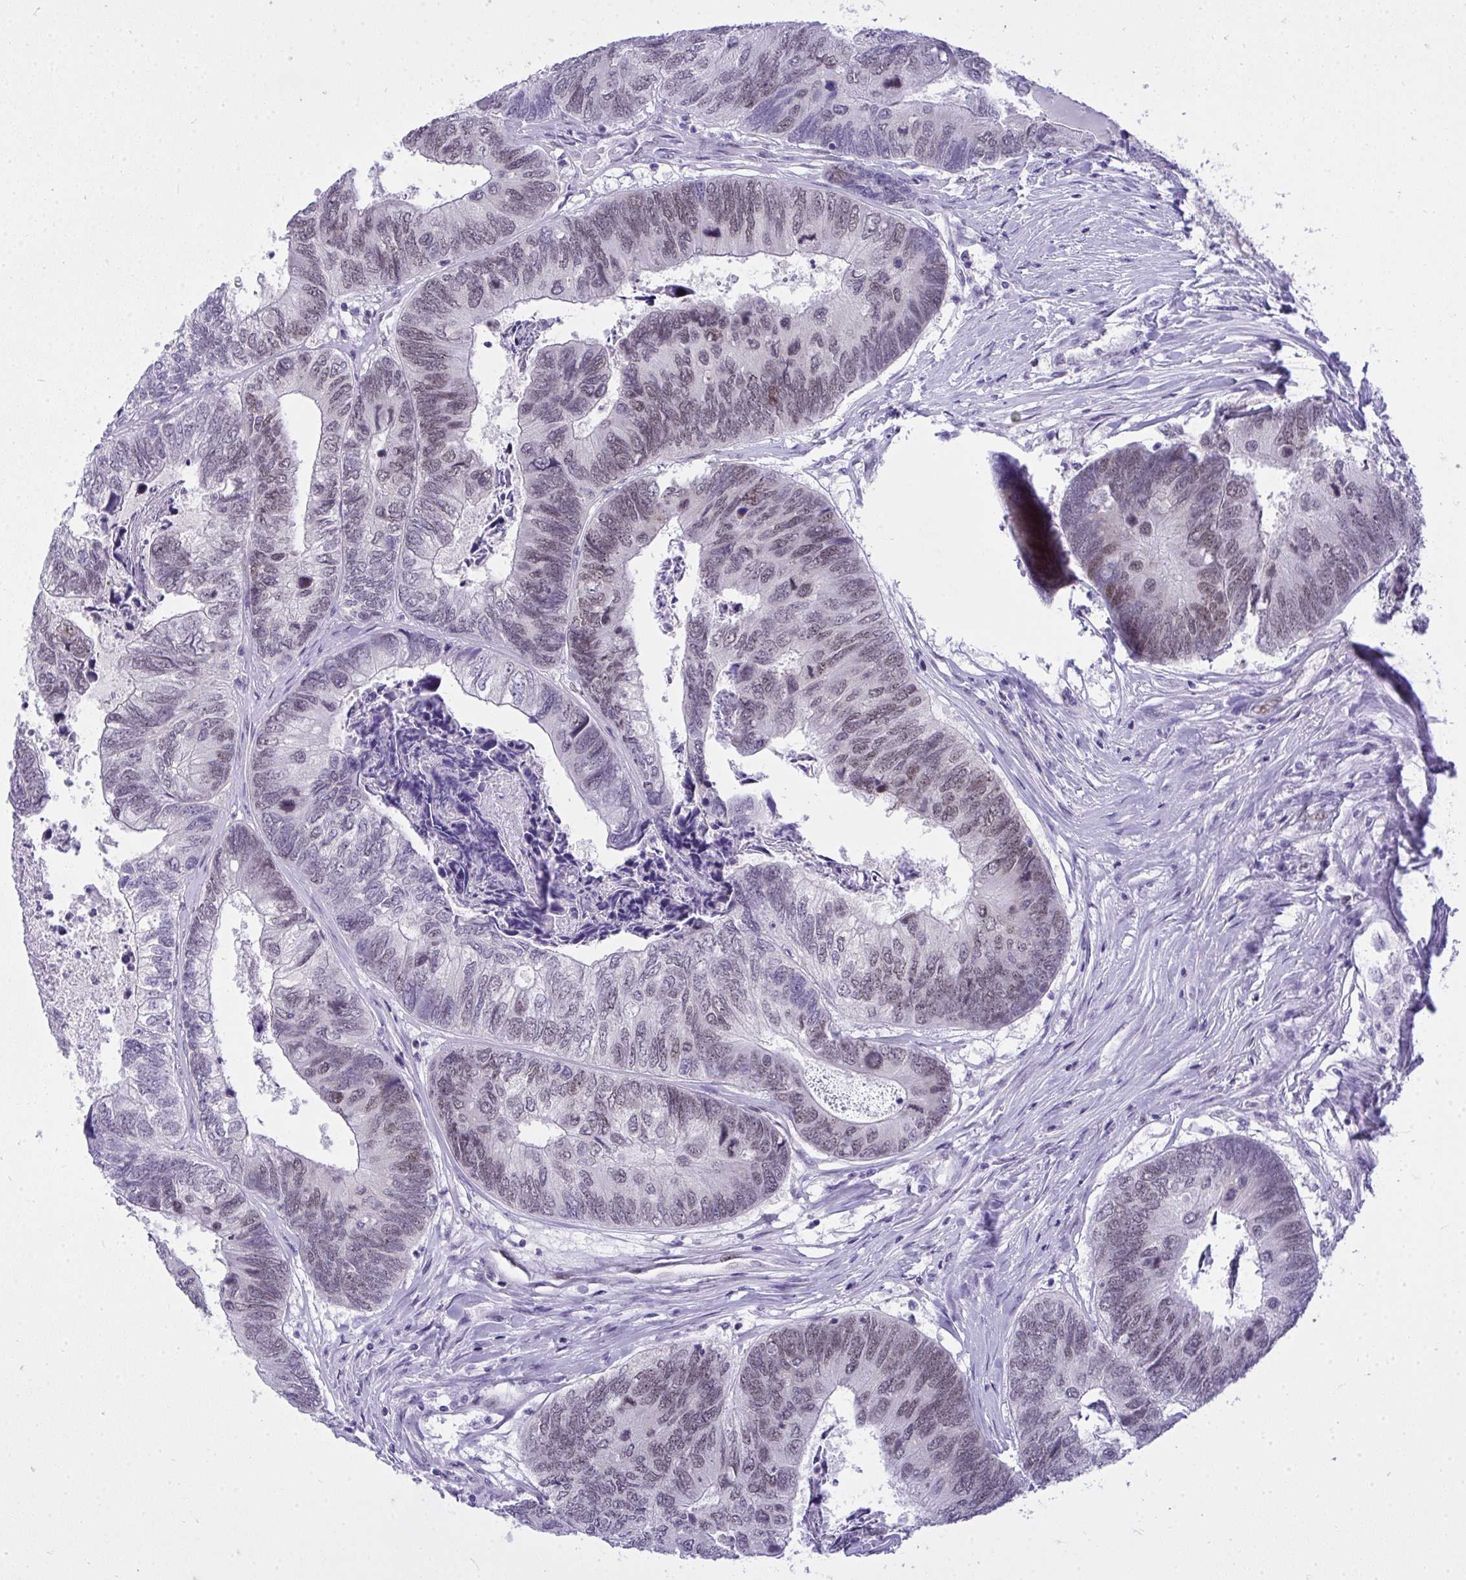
{"staining": {"intensity": "weak", "quantity": "<25%", "location": "nuclear"}, "tissue": "colorectal cancer", "cell_type": "Tumor cells", "image_type": "cancer", "snomed": [{"axis": "morphology", "description": "Adenocarcinoma, NOS"}, {"axis": "topography", "description": "Colon"}], "caption": "Immunohistochemistry photomicrograph of colorectal cancer stained for a protein (brown), which shows no staining in tumor cells. The staining was performed using DAB to visualize the protein expression in brown, while the nuclei were stained in blue with hematoxylin (Magnification: 20x).", "gene": "TEAD4", "patient": {"sex": "female", "age": 67}}